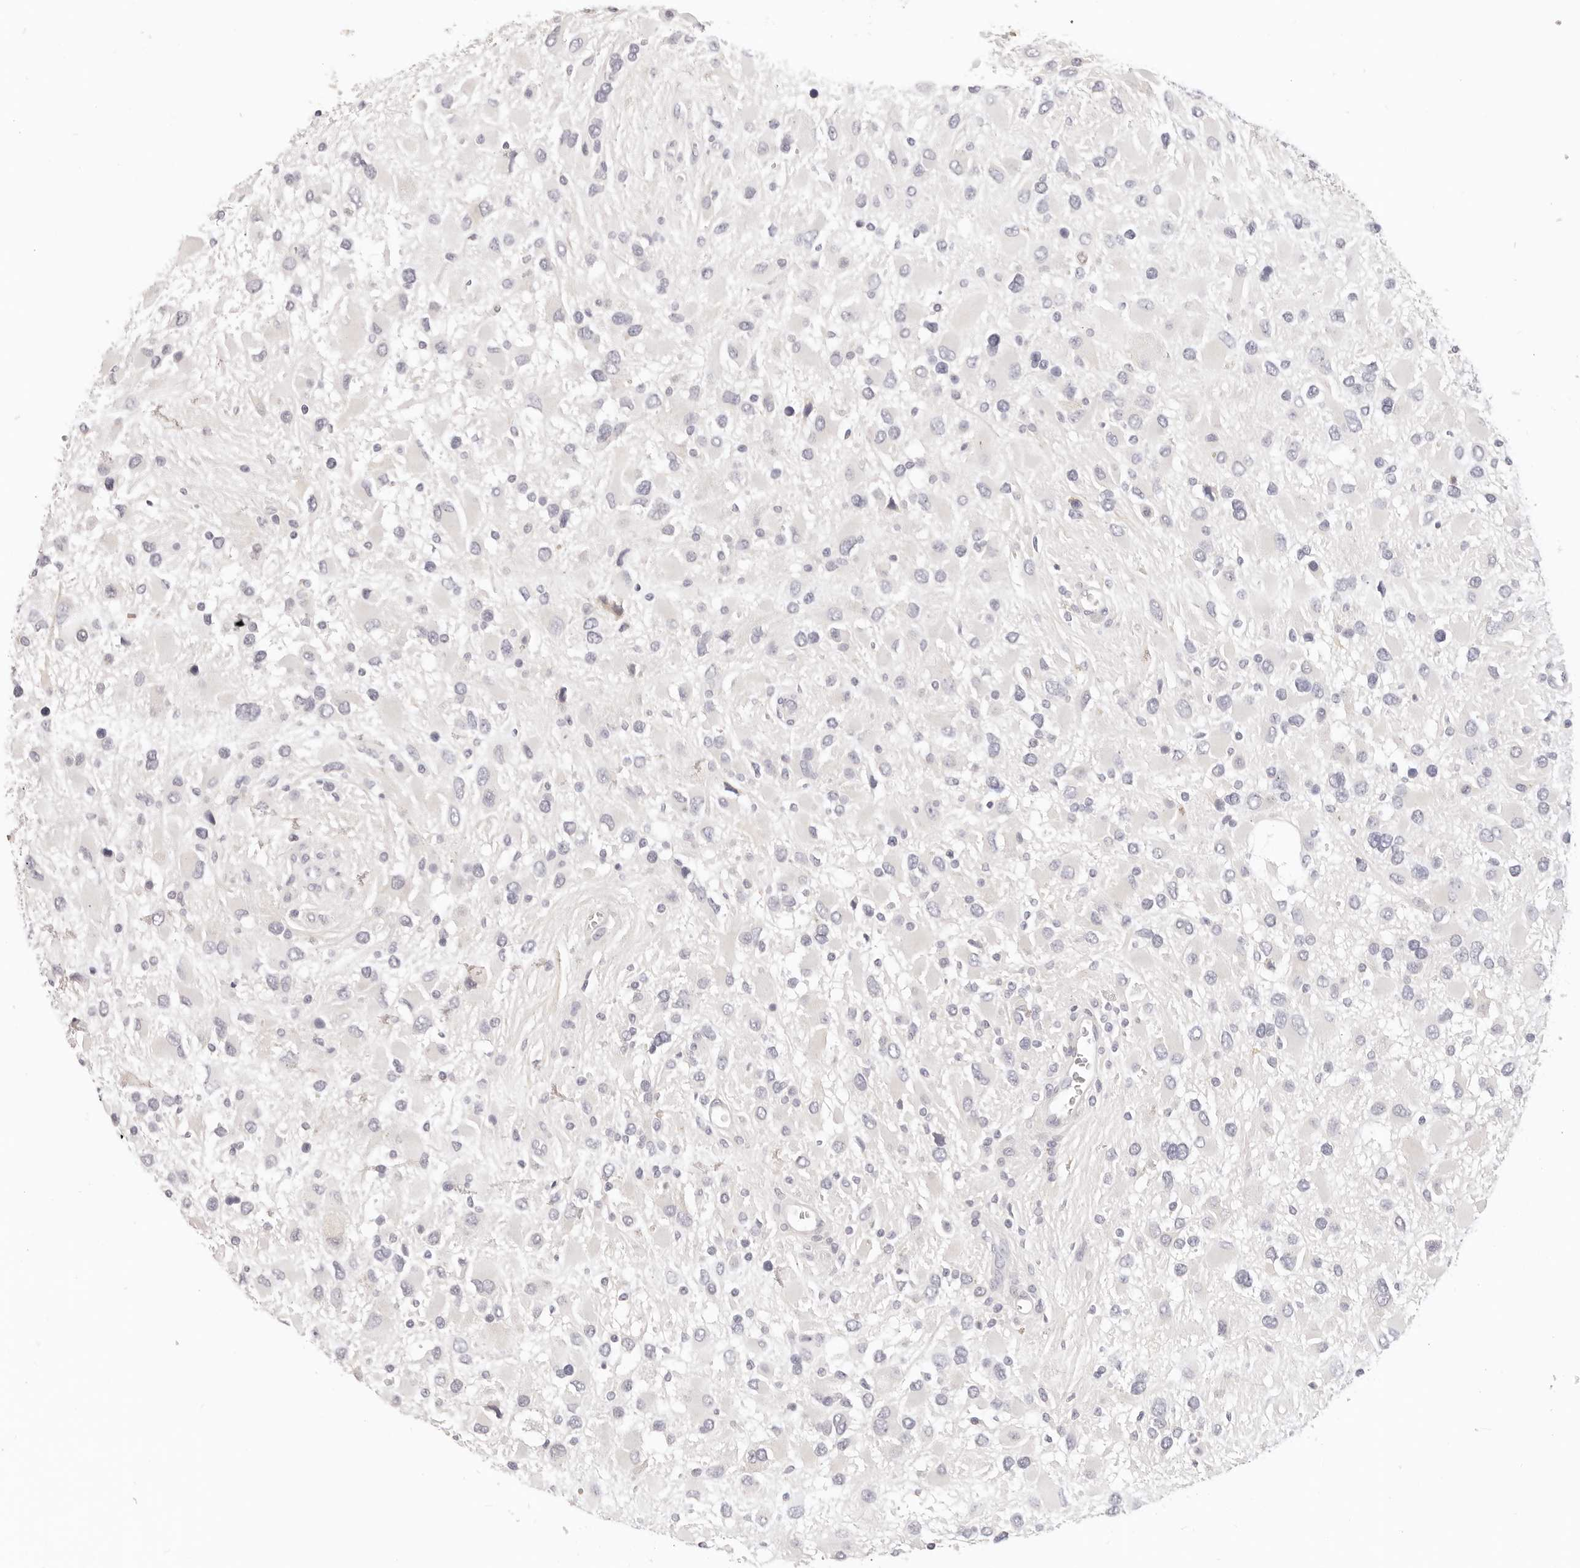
{"staining": {"intensity": "negative", "quantity": "none", "location": "none"}, "tissue": "glioma", "cell_type": "Tumor cells", "image_type": "cancer", "snomed": [{"axis": "morphology", "description": "Glioma, malignant, High grade"}, {"axis": "topography", "description": "Brain"}], "caption": "This micrograph is of glioma stained with immunohistochemistry to label a protein in brown with the nuclei are counter-stained blue. There is no positivity in tumor cells. (Brightfield microscopy of DAB (3,3'-diaminobenzidine) immunohistochemistry (IHC) at high magnification).", "gene": "GGPS1", "patient": {"sex": "male", "age": 53}}